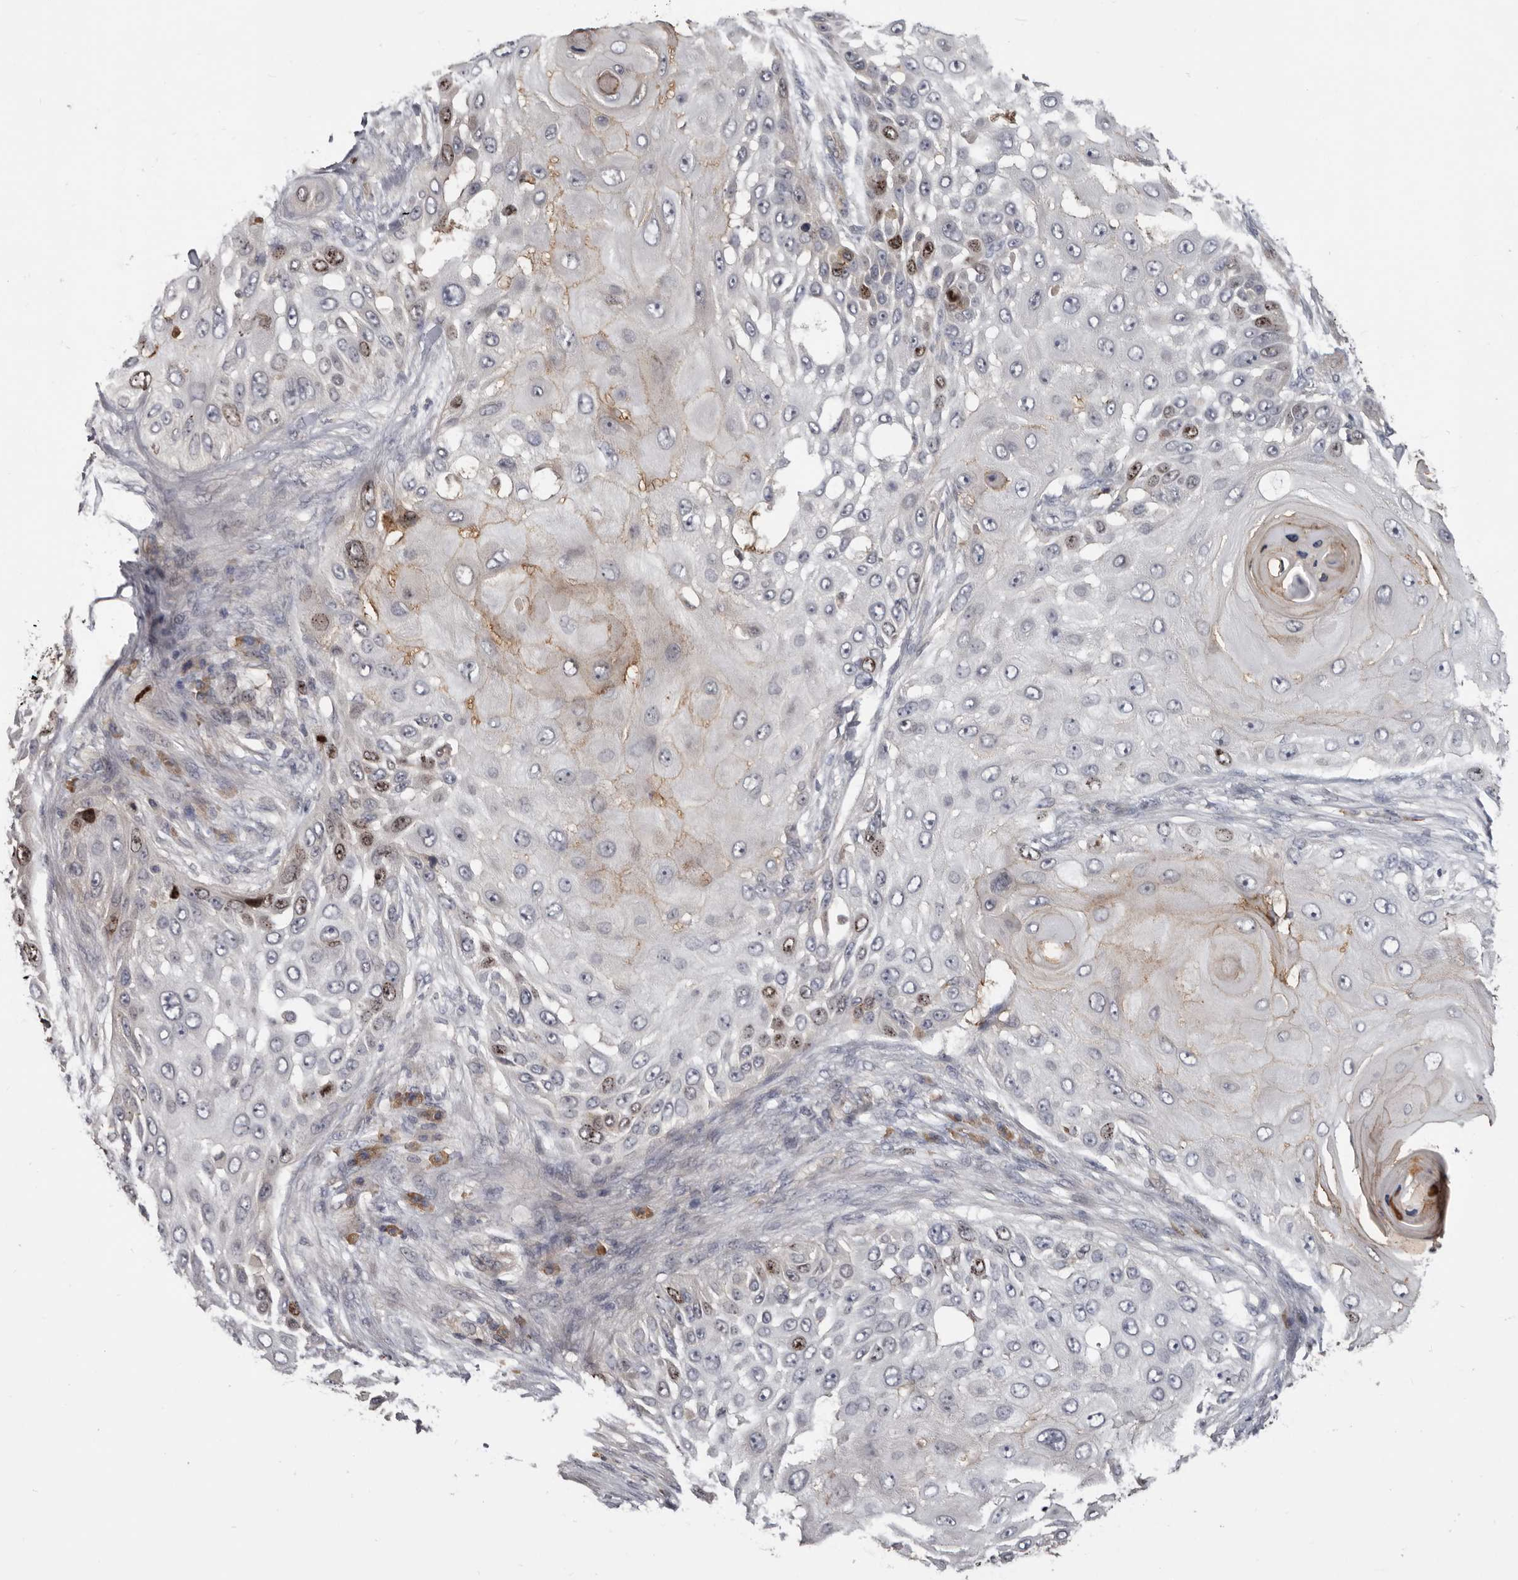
{"staining": {"intensity": "strong", "quantity": "<25%", "location": "nuclear"}, "tissue": "skin cancer", "cell_type": "Tumor cells", "image_type": "cancer", "snomed": [{"axis": "morphology", "description": "Squamous cell carcinoma, NOS"}, {"axis": "topography", "description": "Skin"}], "caption": "Immunohistochemistry (IHC) histopathology image of neoplastic tissue: skin cancer (squamous cell carcinoma) stained using immunohistochemistry displays medium levels of strong protein expression localized specifically in the nuclear of tumor cells, appearing as a nuclear brown color.", "gene": "CDCA8", "patient": {"sex": "female", "age": 44}}